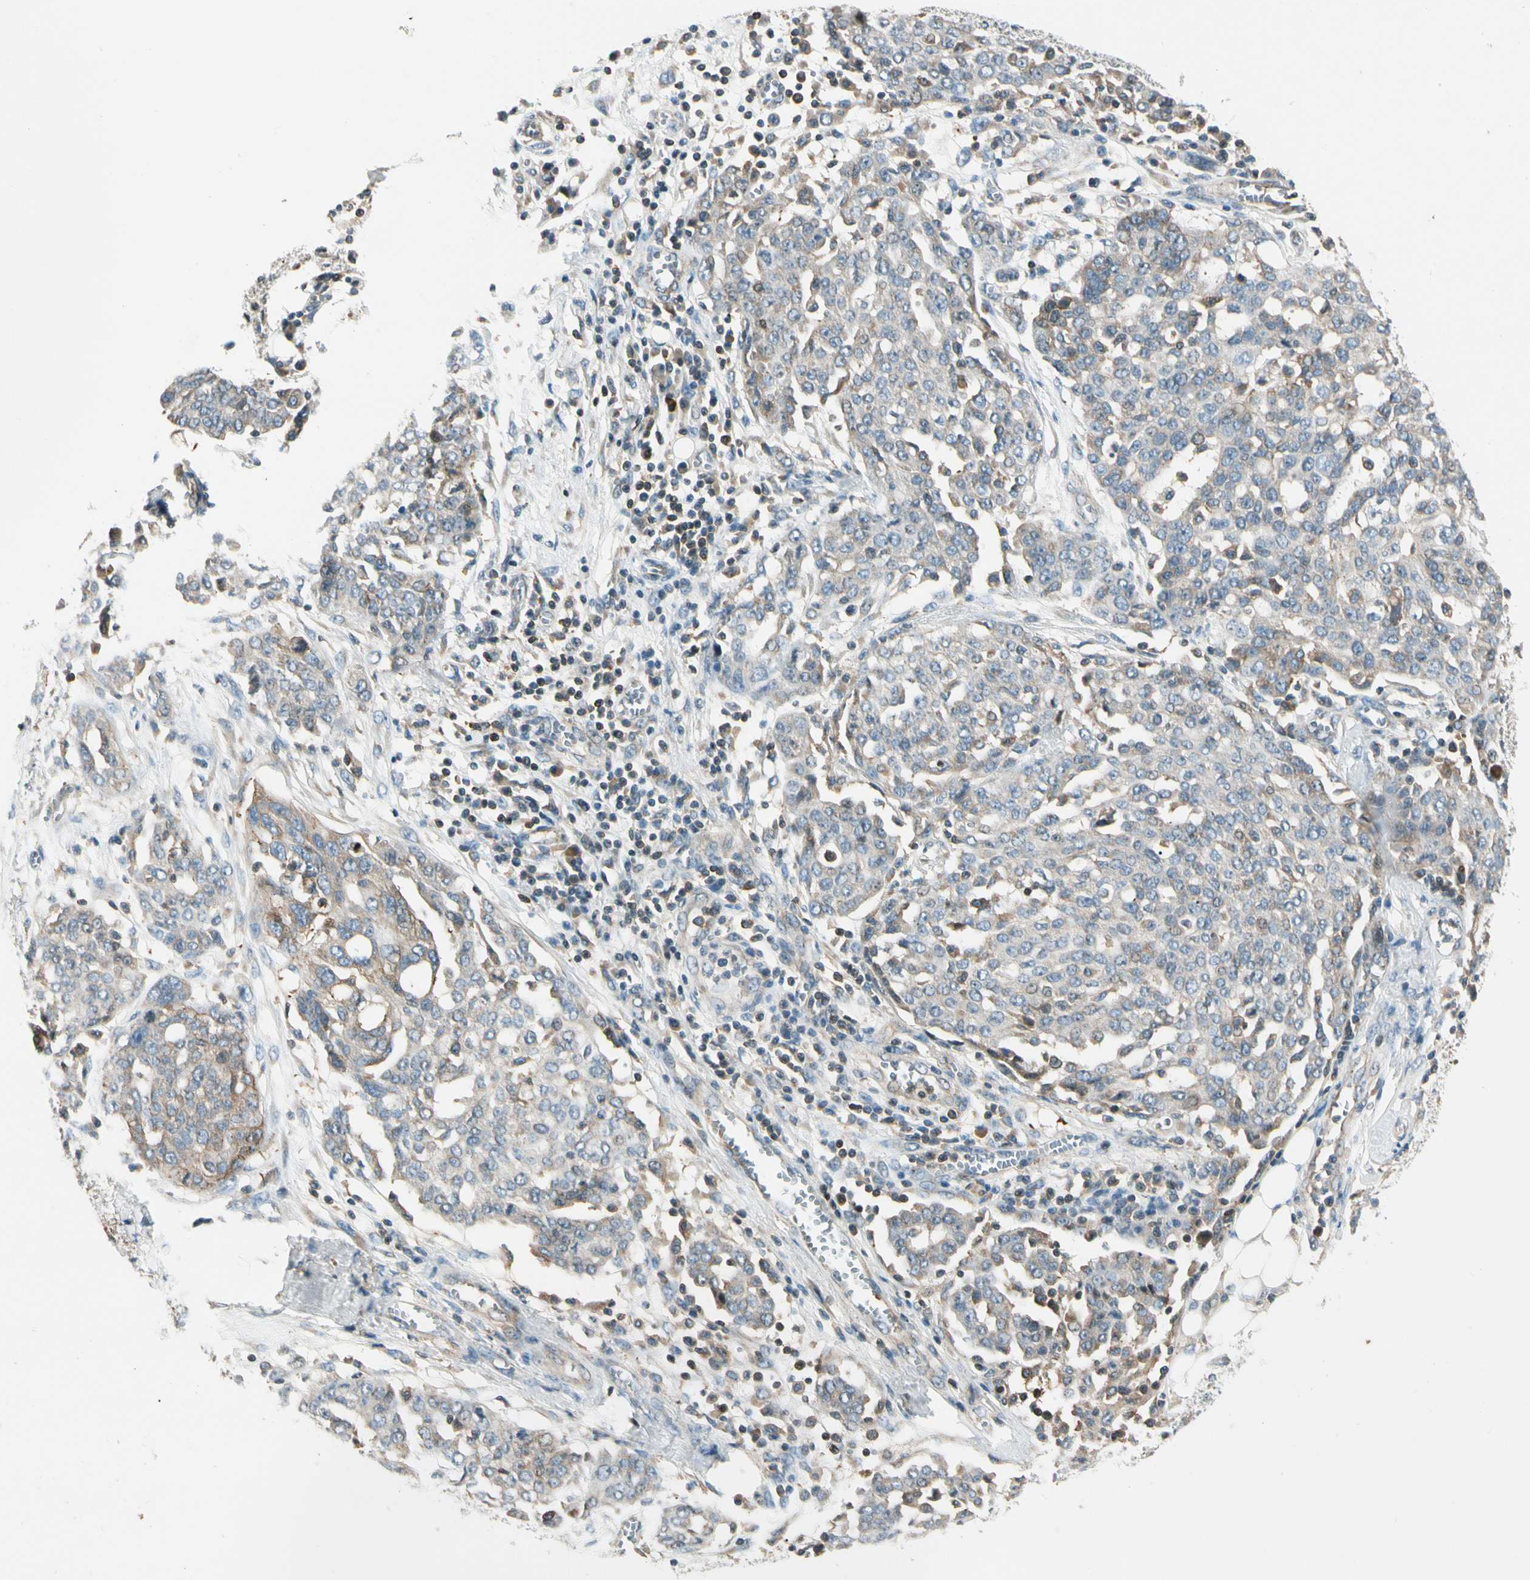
{"staining": {"intensity": "weak", "quantity": "25%-75%", "location": "cytoplasmic/membranous"}, "tissue": "ovarian cancer", "cell_type": "Tumor cells", "image_type": "cancer", "snomed": [{"axis": "morphology", "description": "Cystadenocarcinoma, serous, NOS"}, {"axis": "topography", "description": "Soft tissue"}, {"axis": "topography", "description": "Ovary"}], "caption": "This micrograph reveals immunohistochemistry staining of human ovarian cancer, with low weak cytoplasmic/membranous staining in approximately 25%-75% of tumor cells.", "gene": "CDH6", "patient": {"sex": "female", "age": 57}}